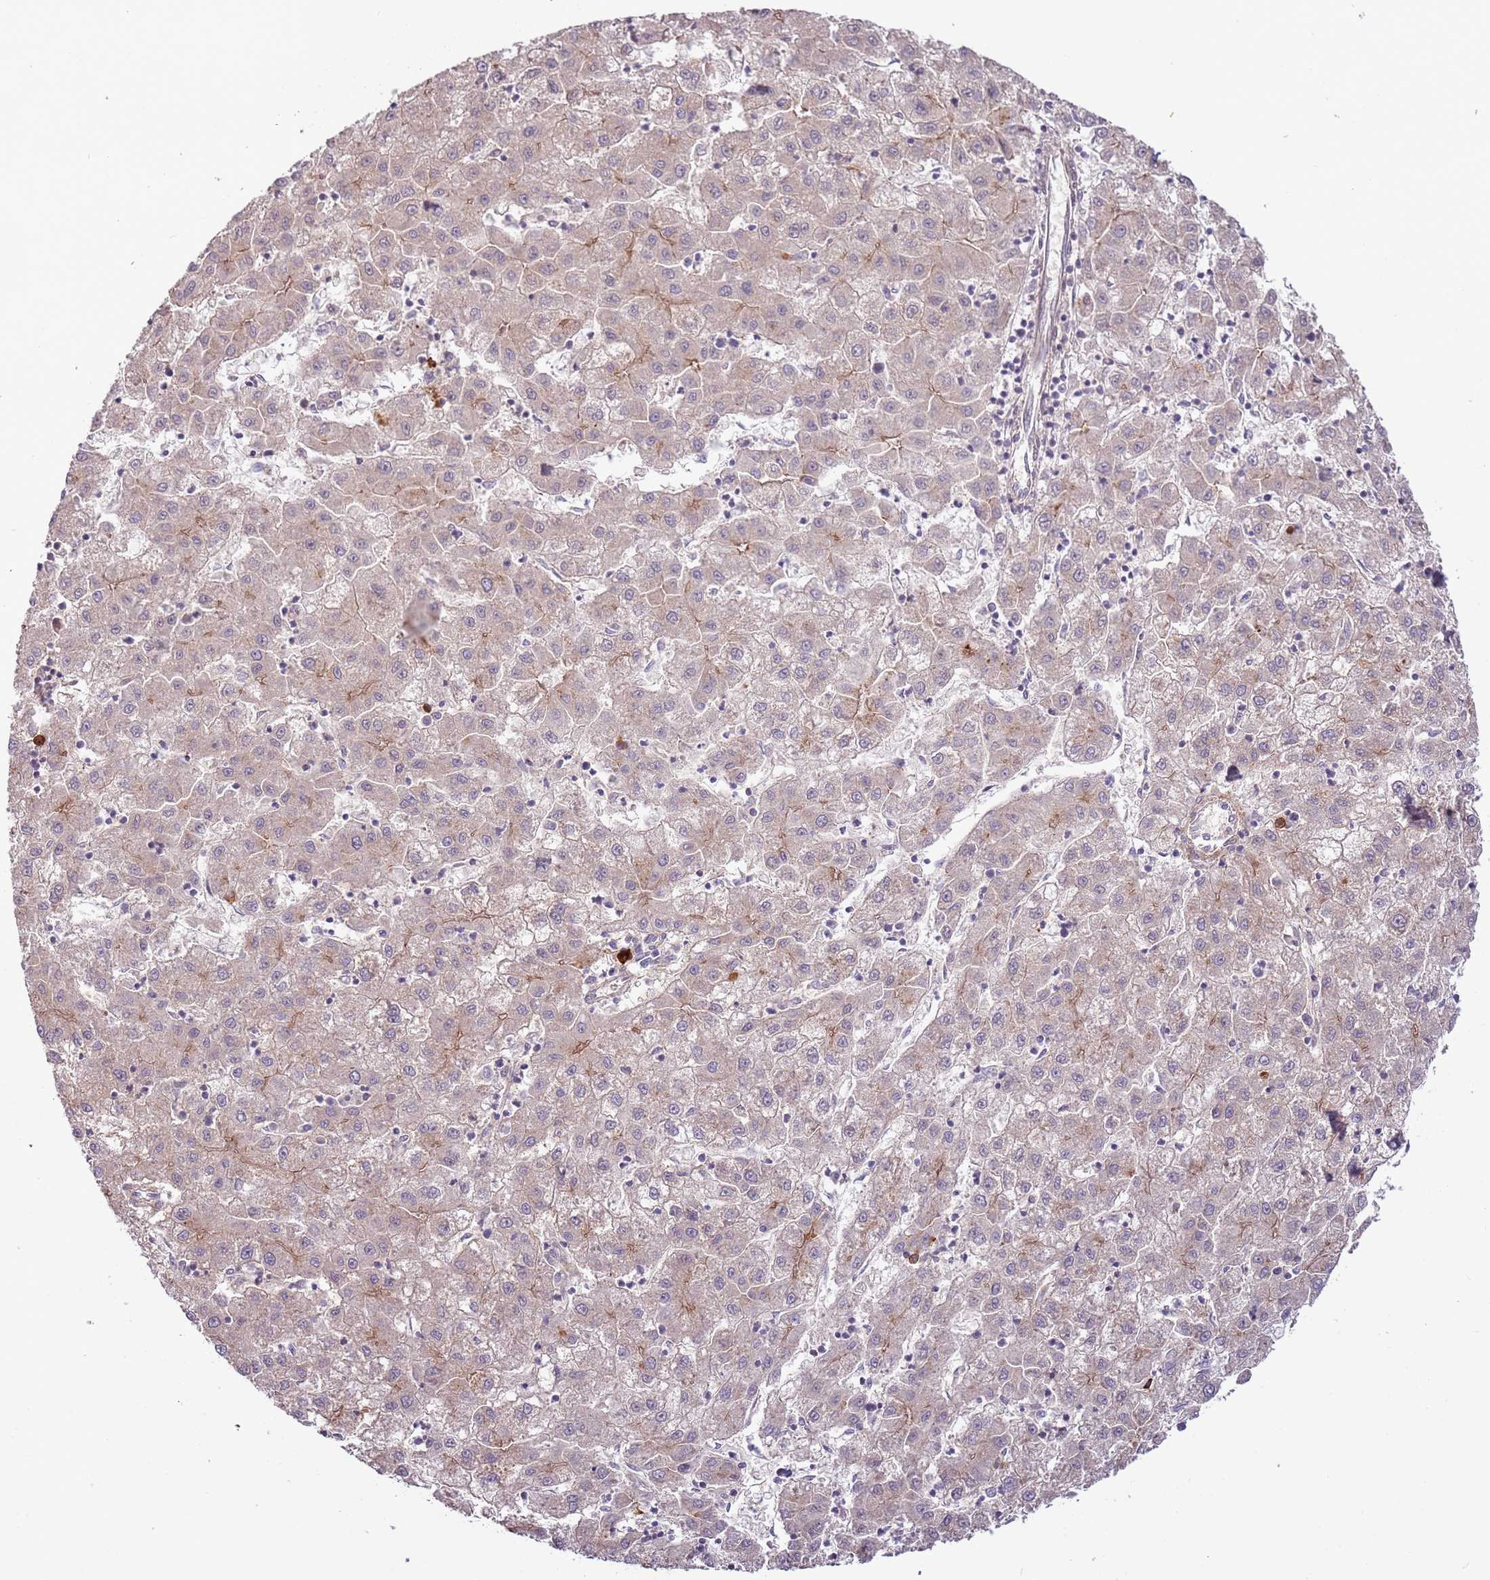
{"staining": {"intensity": "weak", "quantity": "<25%", "location": "cytoplasmic/membranous"}, "tissue": "liver cancer", "cell_type": "Tumor cells", "image_type": "cancer", "snomed": [{"axis": "morphology", "description": "Carcinoma, Hepatocellular, NOS"}, {"axis": "topography", "description": "Liver"}], "caption": "The histopathology image reveals no staining of tumor cells in hepatocellular carcinoma (liver). (Immunohistochemistry, brightfield microscopy, high magnification).", "gene": "RNF128", "patient": {"sex": "male", "age": 72}}